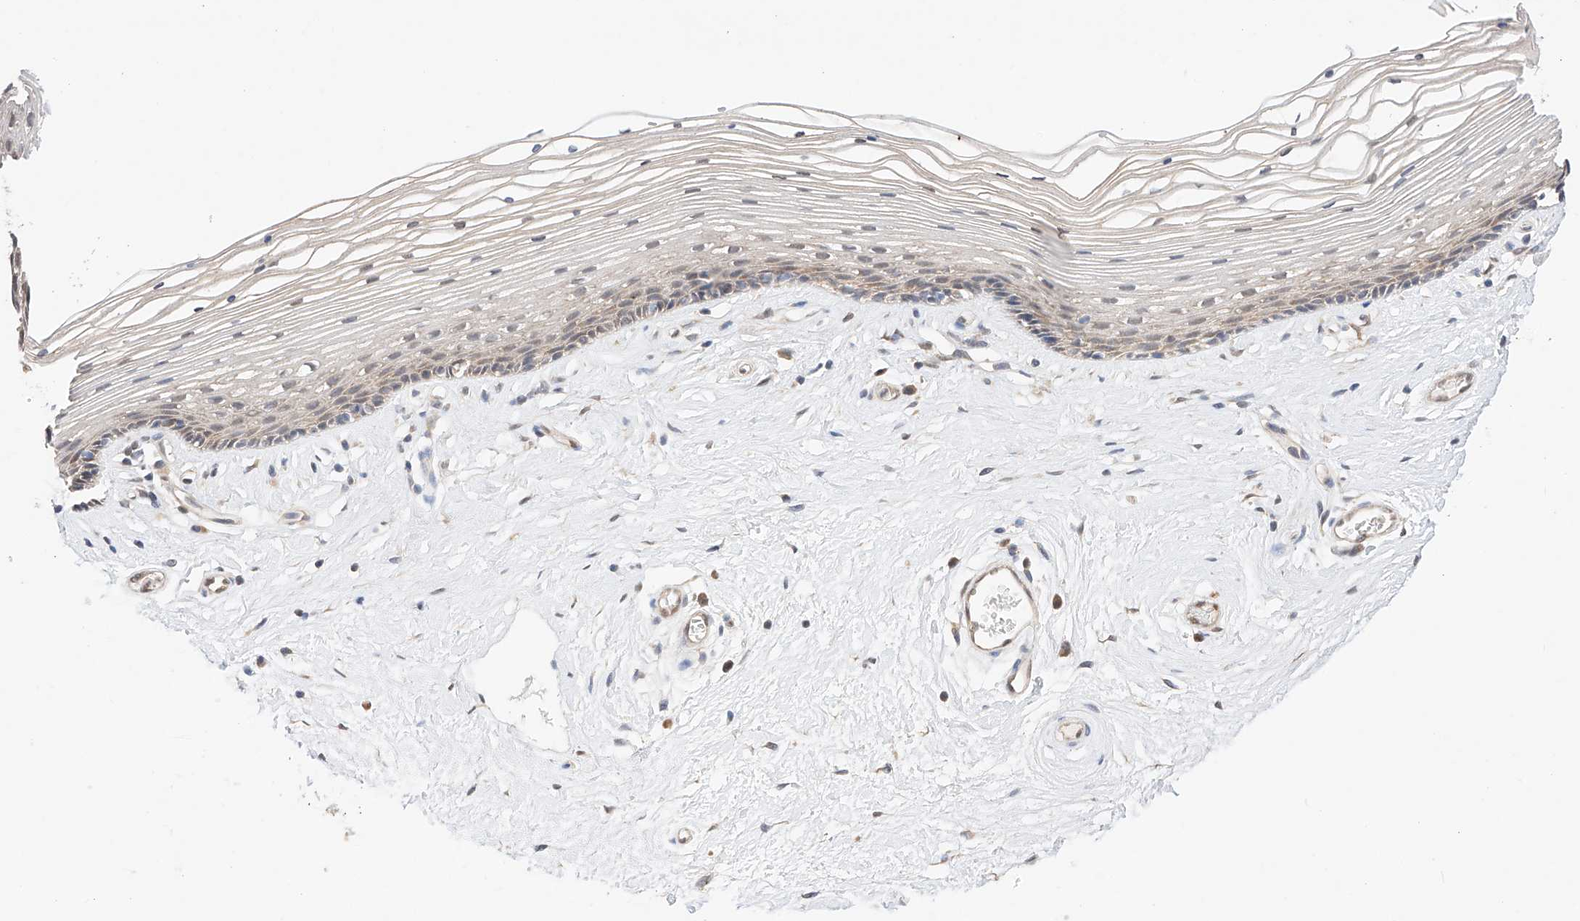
{"staining": {"intensity": "weak", "quantity": "25%-75%", "location": "cytoplasmic/membranous,nuclear"}, "tissue": "vagina", "cell_type": "Squamous epithelial cells", "image_type": "normal", "snomed": [{"axis": "morphology", "description": "Normal tissue, NOS"}, {"axis": "topography", "description": "Vagina"}], "caption": "High-magnification brightfield microscopy of benign vagina stained with DAB (brown) and counterstained with hematoxylin (blue). squamous epithelial cells exhibit weak cytoplasmic/membranous,nuclear positivity is seen in about25%-75% of cells.", "gene": "ZSCAN4", "patient": {"sex": "female", "age": 46}}